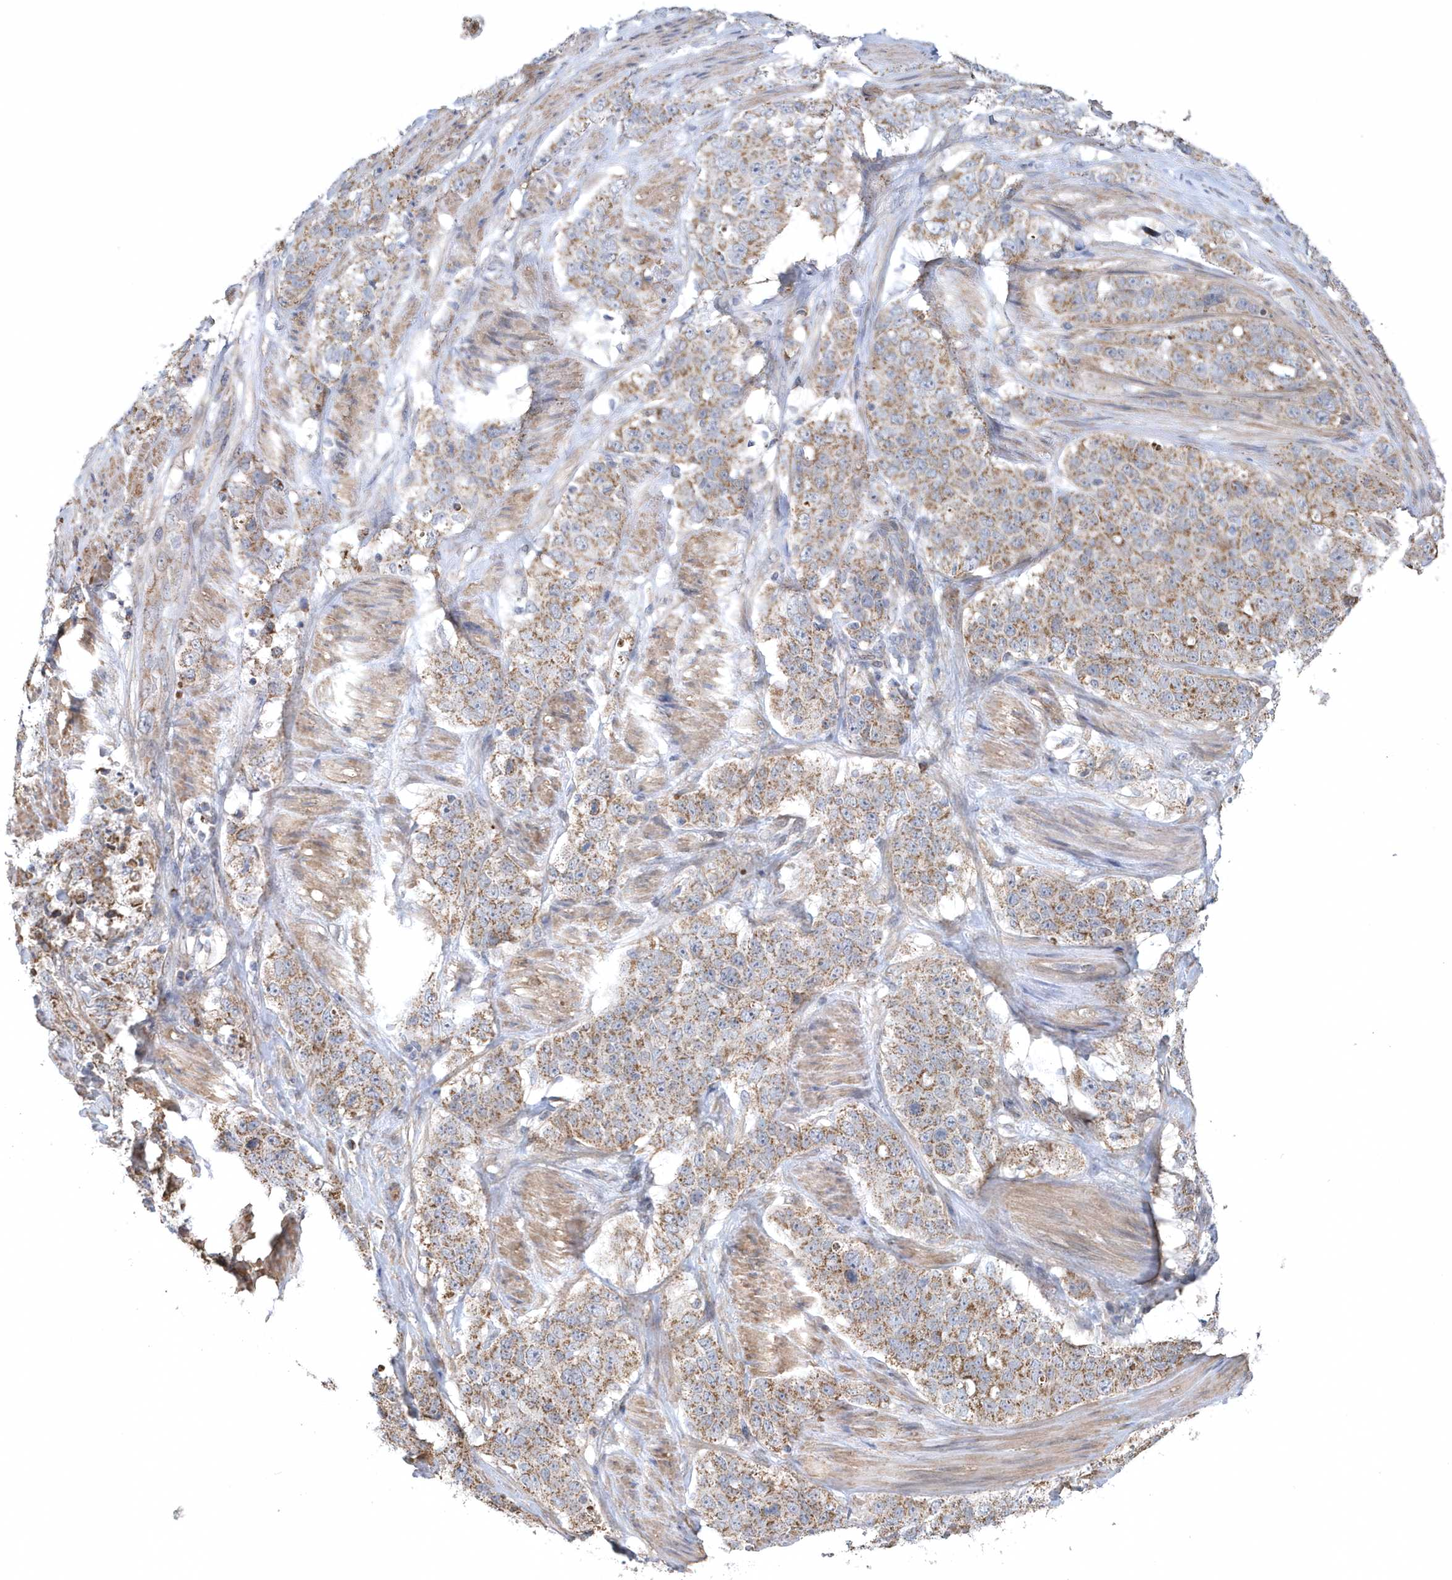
{"staining": {"intensity": "moderate", "quantity": ">75%", "location": "cytoplasmic/membranous"}, "tissue": "stomach cancer", "cell_type": "Tumor cells", "image_type": "cancer", "snomed": [{"axis": "morphology", "description": "Adenocarcinoma, NOS"}, {"axis": "topography", "description": "Stomach"}], "caption": "Immunohistochemistry (IHC) micrograph of neoplastic tissue: human stomach cancer stained using IHC exhibits medium levels of moderate protein expression localized specifically in the cytoplasmic/membranous of tumor cells, appearing as a cytoplasmic/membranous brown color.", "gene": "SLX9", "patient": {"sex": "male", "age": 48}}